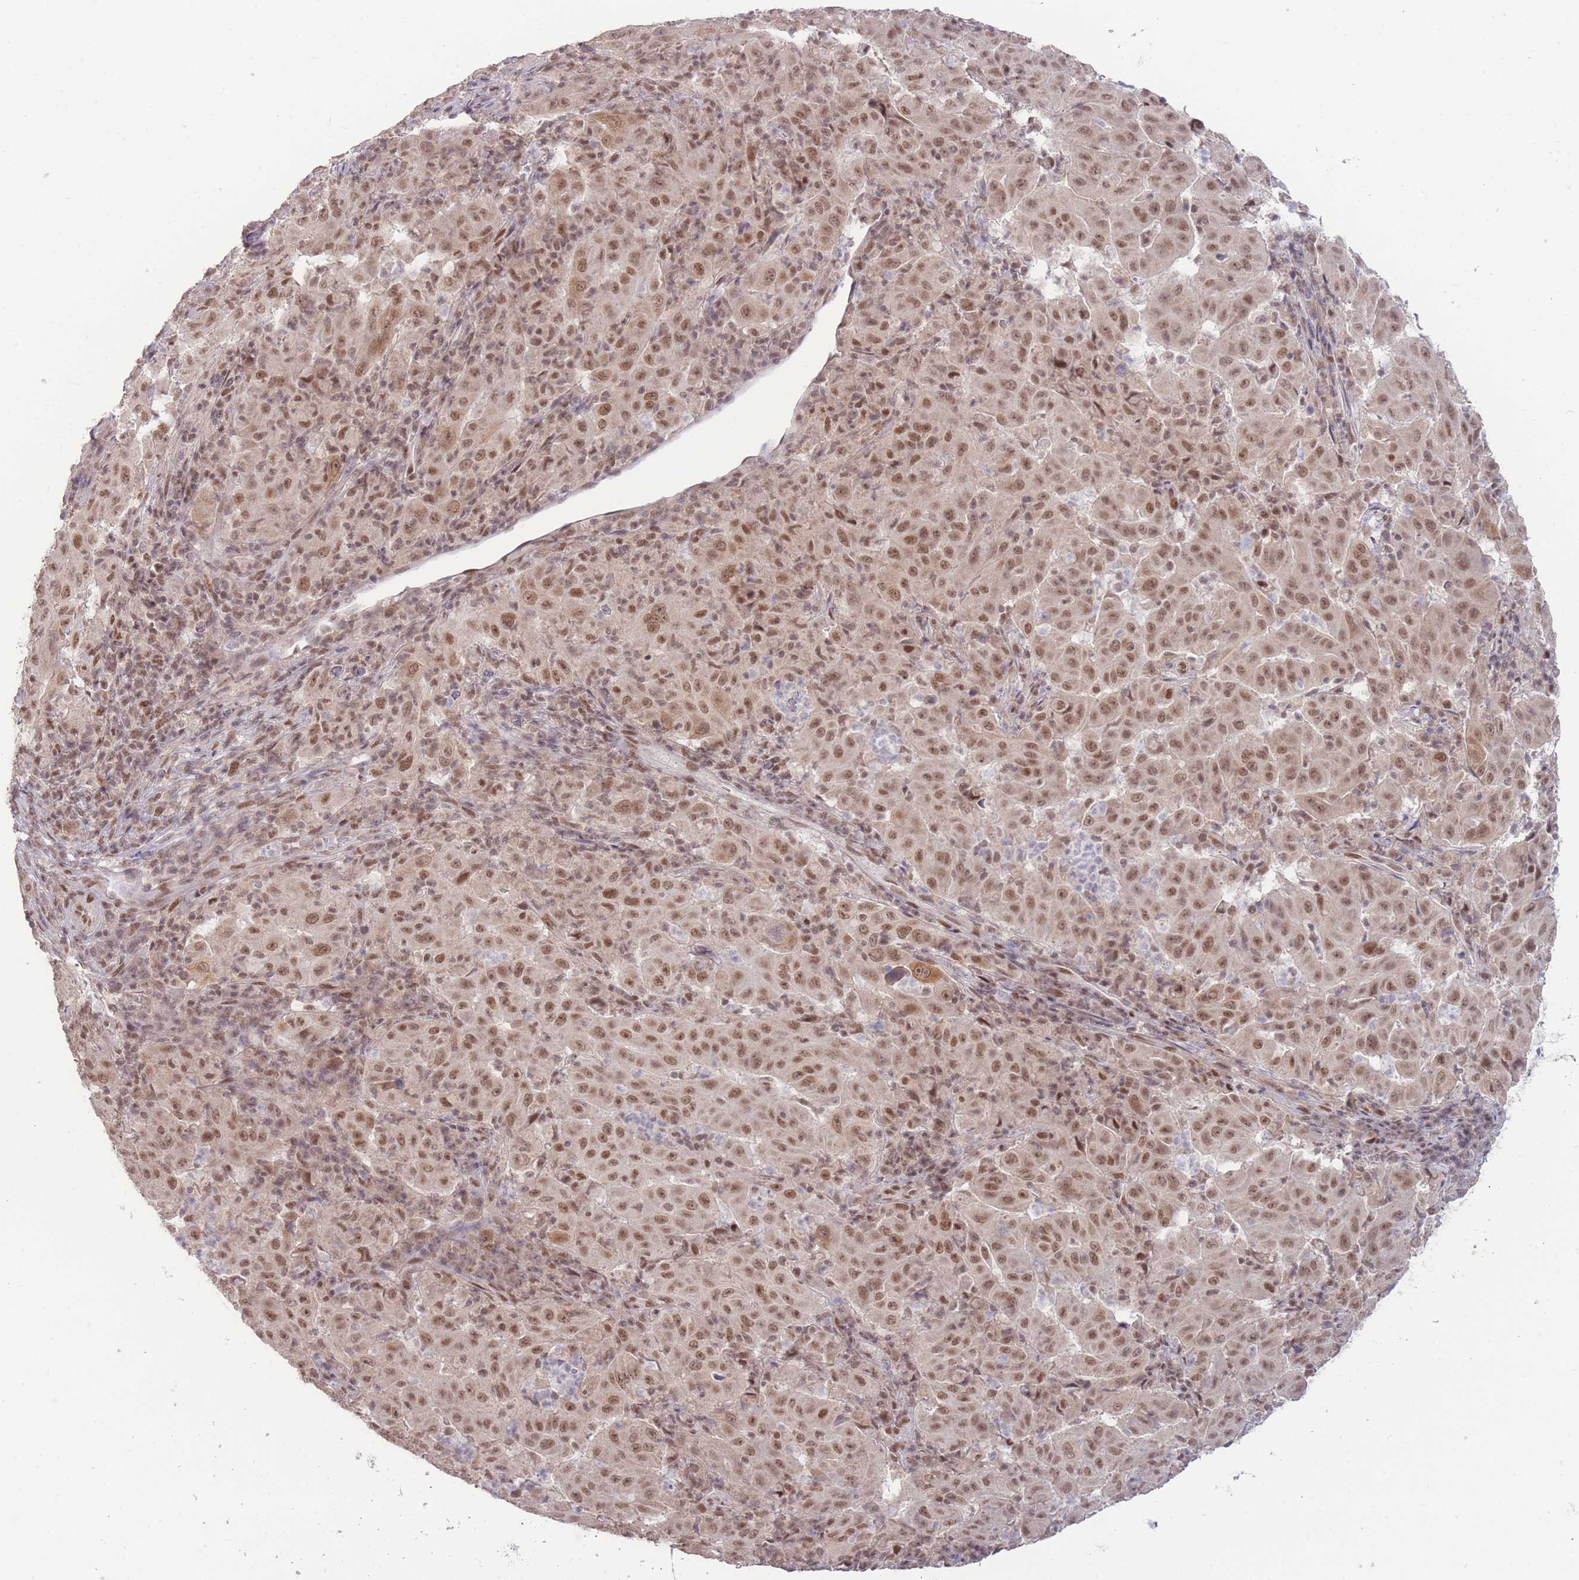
{"staining": {"intensity": "moderate", "quantity": ">75%", "location": "nuclear"}, "tissue": "pancreatic cancer", "cell_type": "Tumor cells", "image_type": "cancer", "snomed": [{"axis": "morphology", "description": "Adenocarcinoma, NOS"}, {"axis": "topography", "description": "Pancreas"}], "caption": "Human adenocarcinoma (pancreatic) stained for a protein (brown) exhibits moderate nuclear positive expression in about >75% of tumor cells.", "gene": "CARD8", "patient": {"sex": "male", "age": 63}}